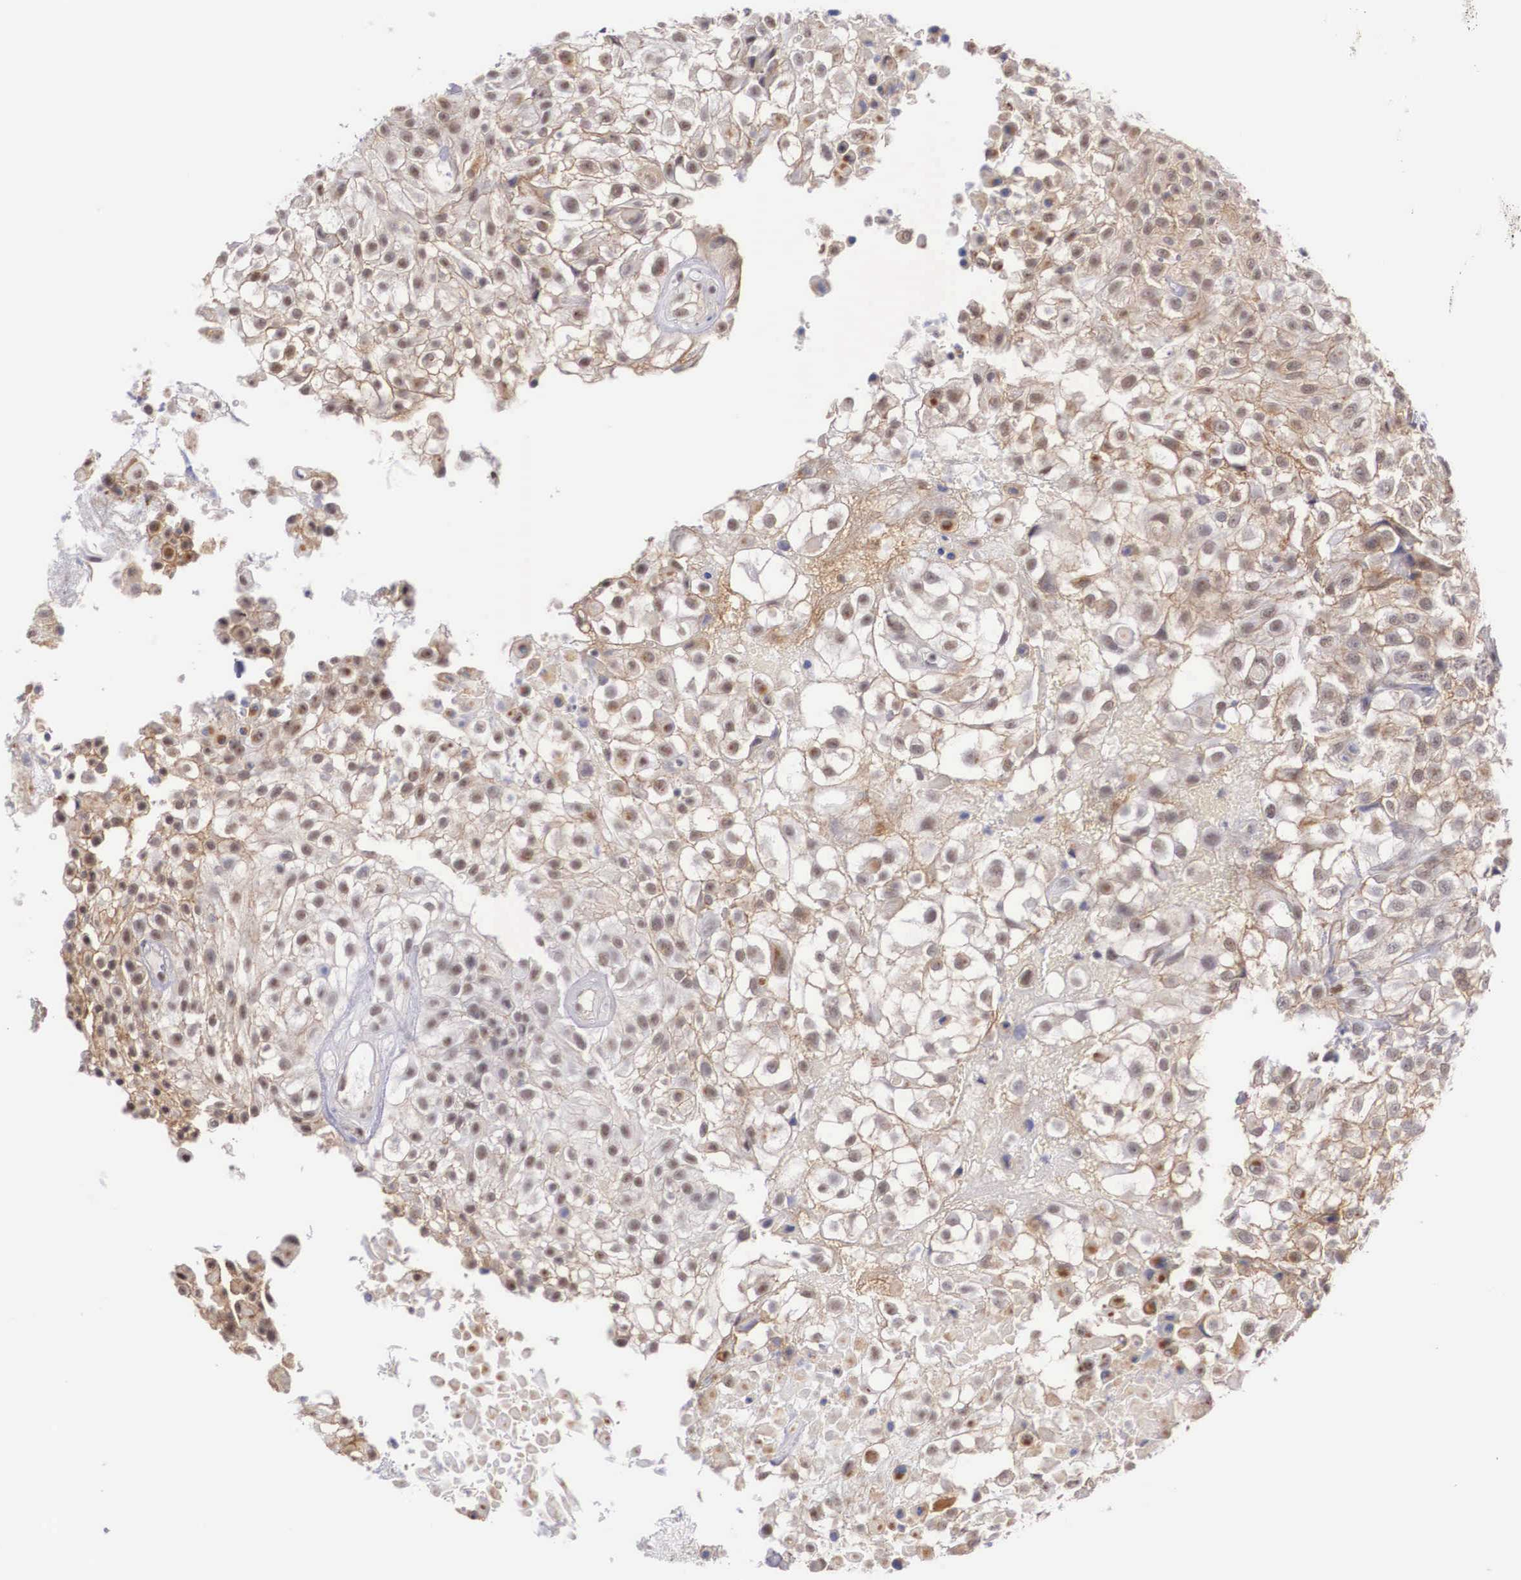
{"staining": {"intensity": "weak", "quantity": "25%-75%", "location": "cytoplasmic/membranous"}, "tissue": "urothelial cancer", "cell_type": "Tumor cells", "image_type": "cancer", "snomed": [{"axis": "morphology", "description": "Urothelial carcinoma, High grade"}, {"axis": "topography", "description": "Urinary bladder"}], "caption": "Urothelial cancer was stained to show a protein in brown. There is low levels of weak cytoplasmic/membranous positivity in approximately 25%-75% of tumor cells. The staining was performed using DAB to visualize the protein expression in brown, while the nuclei were stained in blue with hematoxylin (Magnification: 20x).", "gene": "NR4A2", "patient": {"sex": "male", "age": 56}}